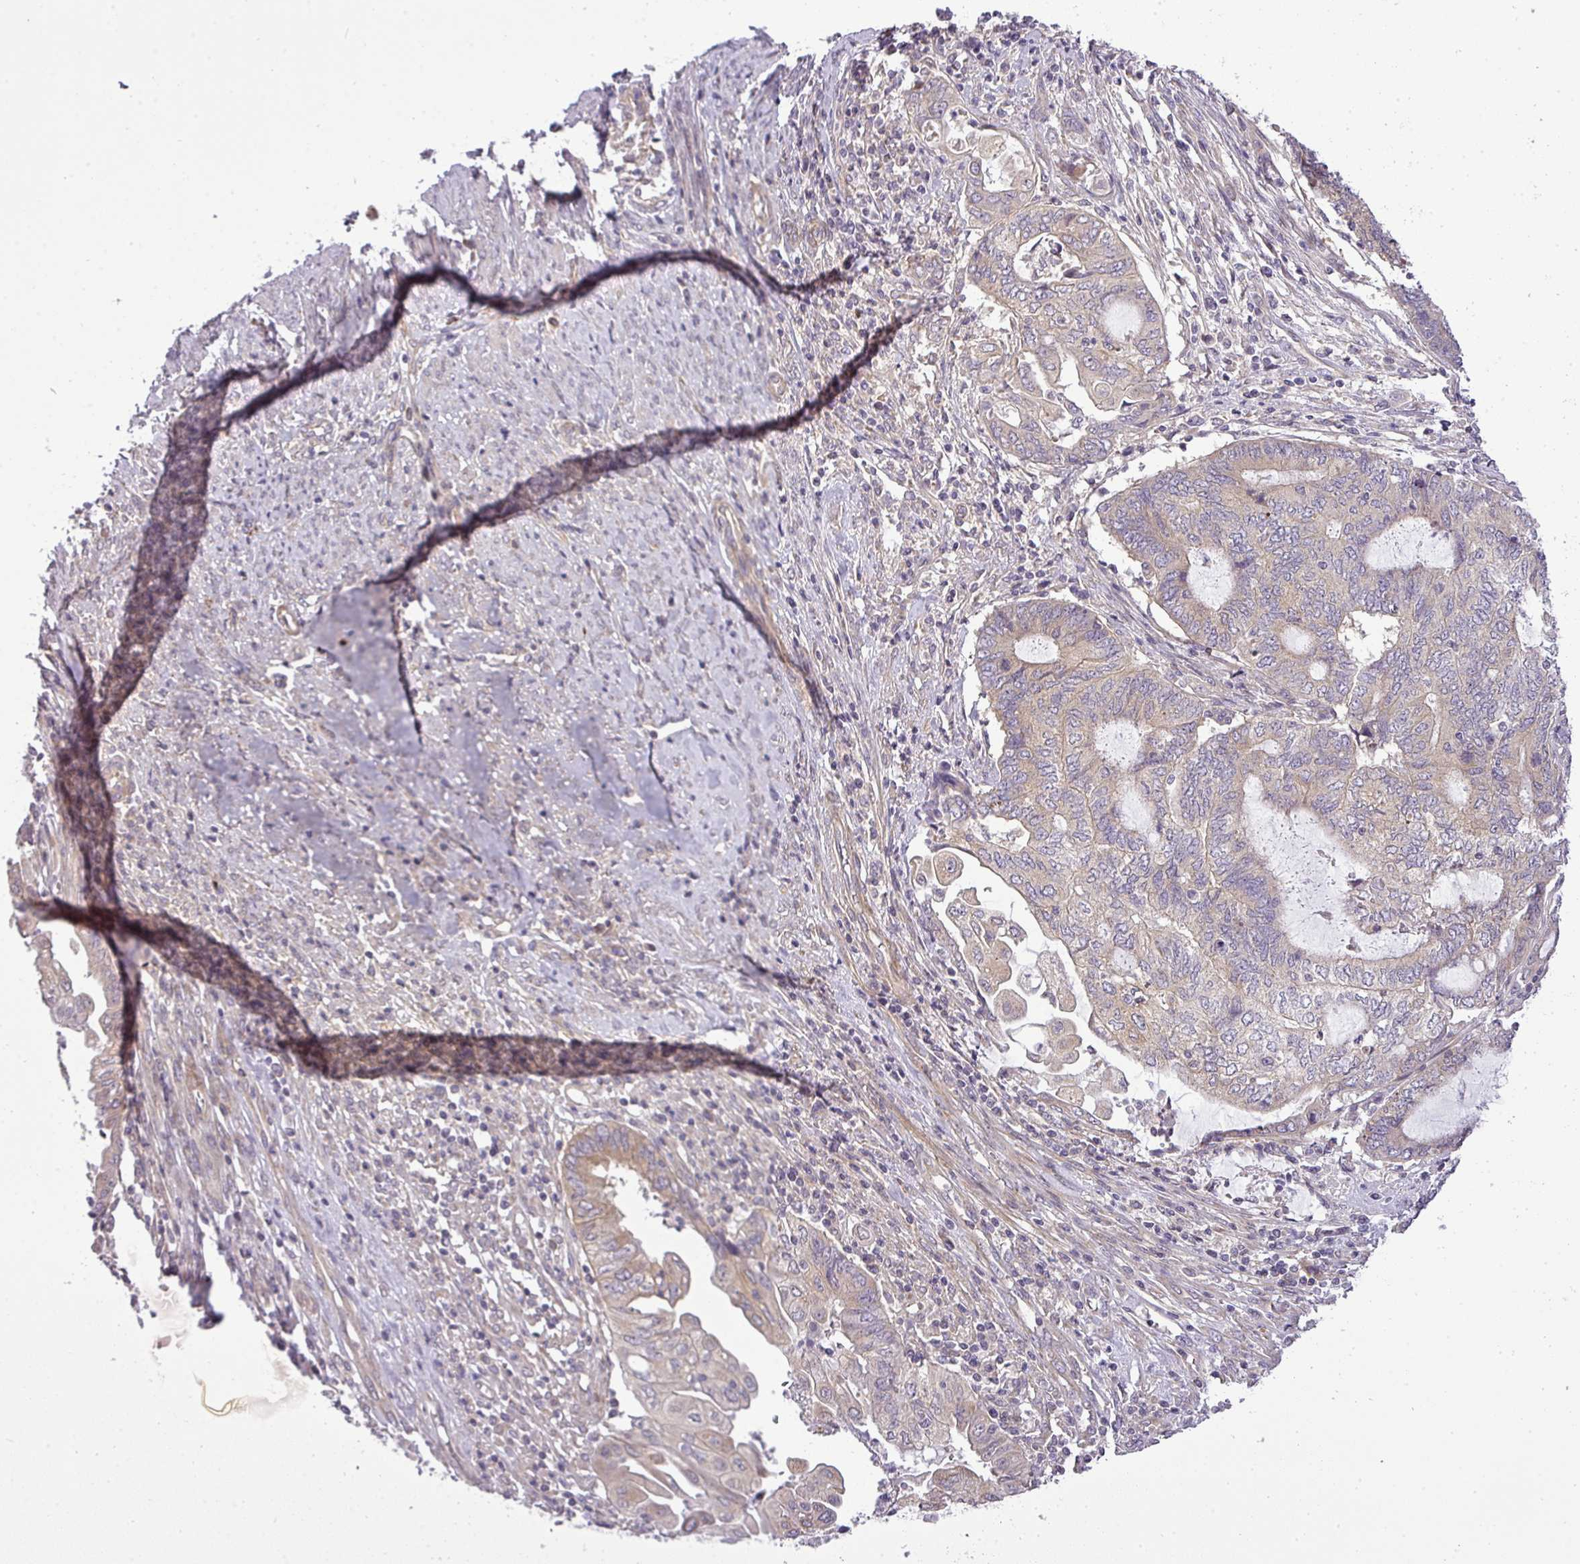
{"staining": {"intensity": "weak", "quantity": "<25%", "location": "cytoplasmic/membranous"}, "tissue": "endometrial cancer", "cell_type": "Tumor cells", "image_type": "cancer", "snomed": [{"axis": "morphology", "description": "Adenocarcinoma, NOS"}, {"axis": "topography", "description": "Uterus"}, {"axis": "topography", "description": "Endometrium"}], "caption": "Immunohistochemistry micrograph of neoplastic tissue: human endometrial adenocarcinoma stained with DAB demonstrates no significant protein staining in tumor cells.", "gene": "ZDHHC1", "patient": {"sex": "female", "age": 70}}